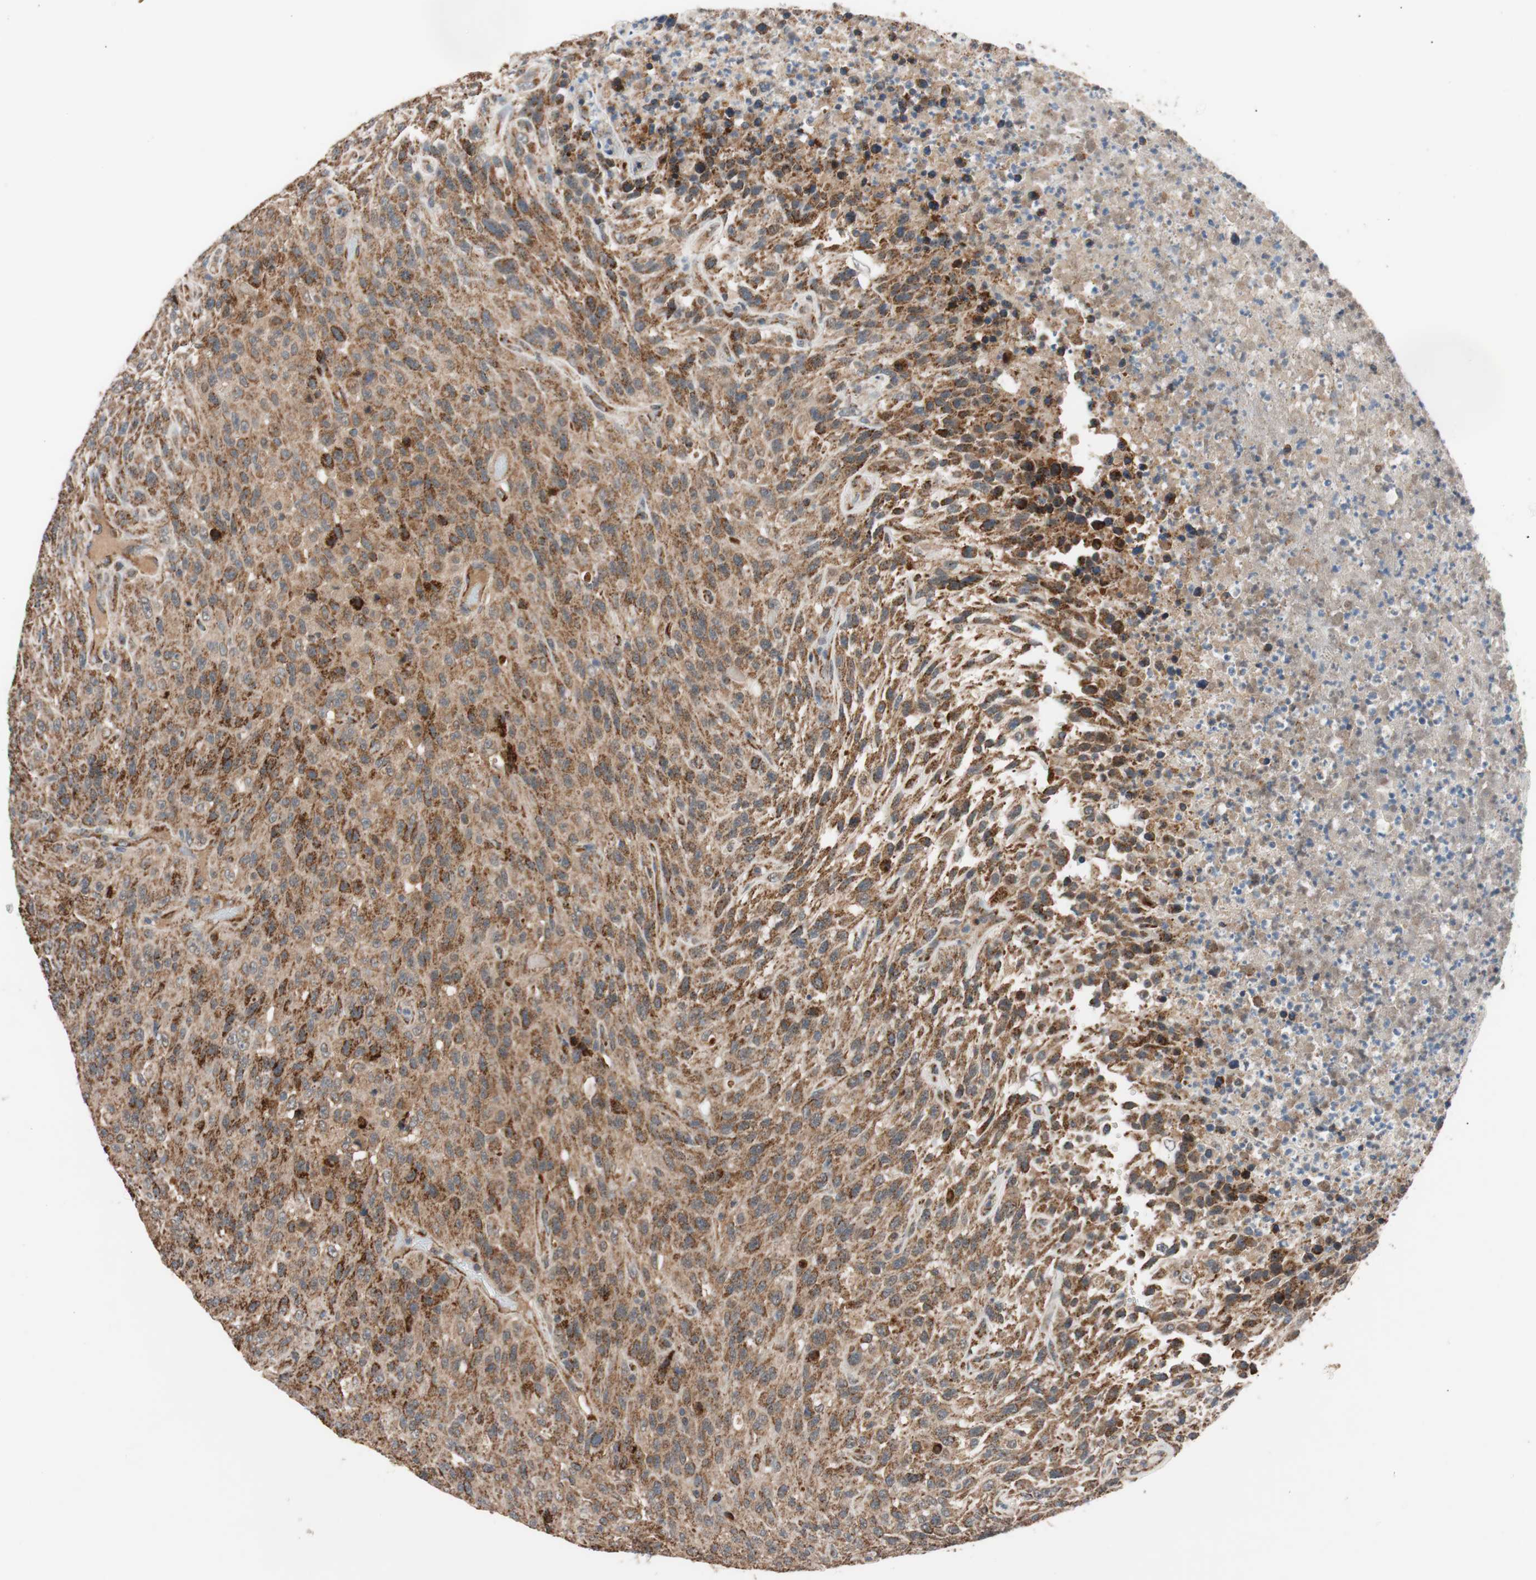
{"staining": {"intensity": "strong", "quantity": ">75%", "location": "cytoplasmic/membranous"}, "tissue": "urothelial cancer", "cell_type": "Tumor cells", "image_type": "cancer", "snomed": [{"axis": "morphology", "description": "Urothelial carcinoma, High grade"}, {"axis": "topography", "description": "Urinary bladder"}], "caption": "Immunohistochemistry (IHC) histopathology image of human urothelial carcinoma (high-grade) stained for a protein (brown), which displays high levels of strong cytoplasmic/membranous staining in approximately >75% of tumor cells.", "gene": "PITRM1", "patient": {"sex": "male", "age": 66}}